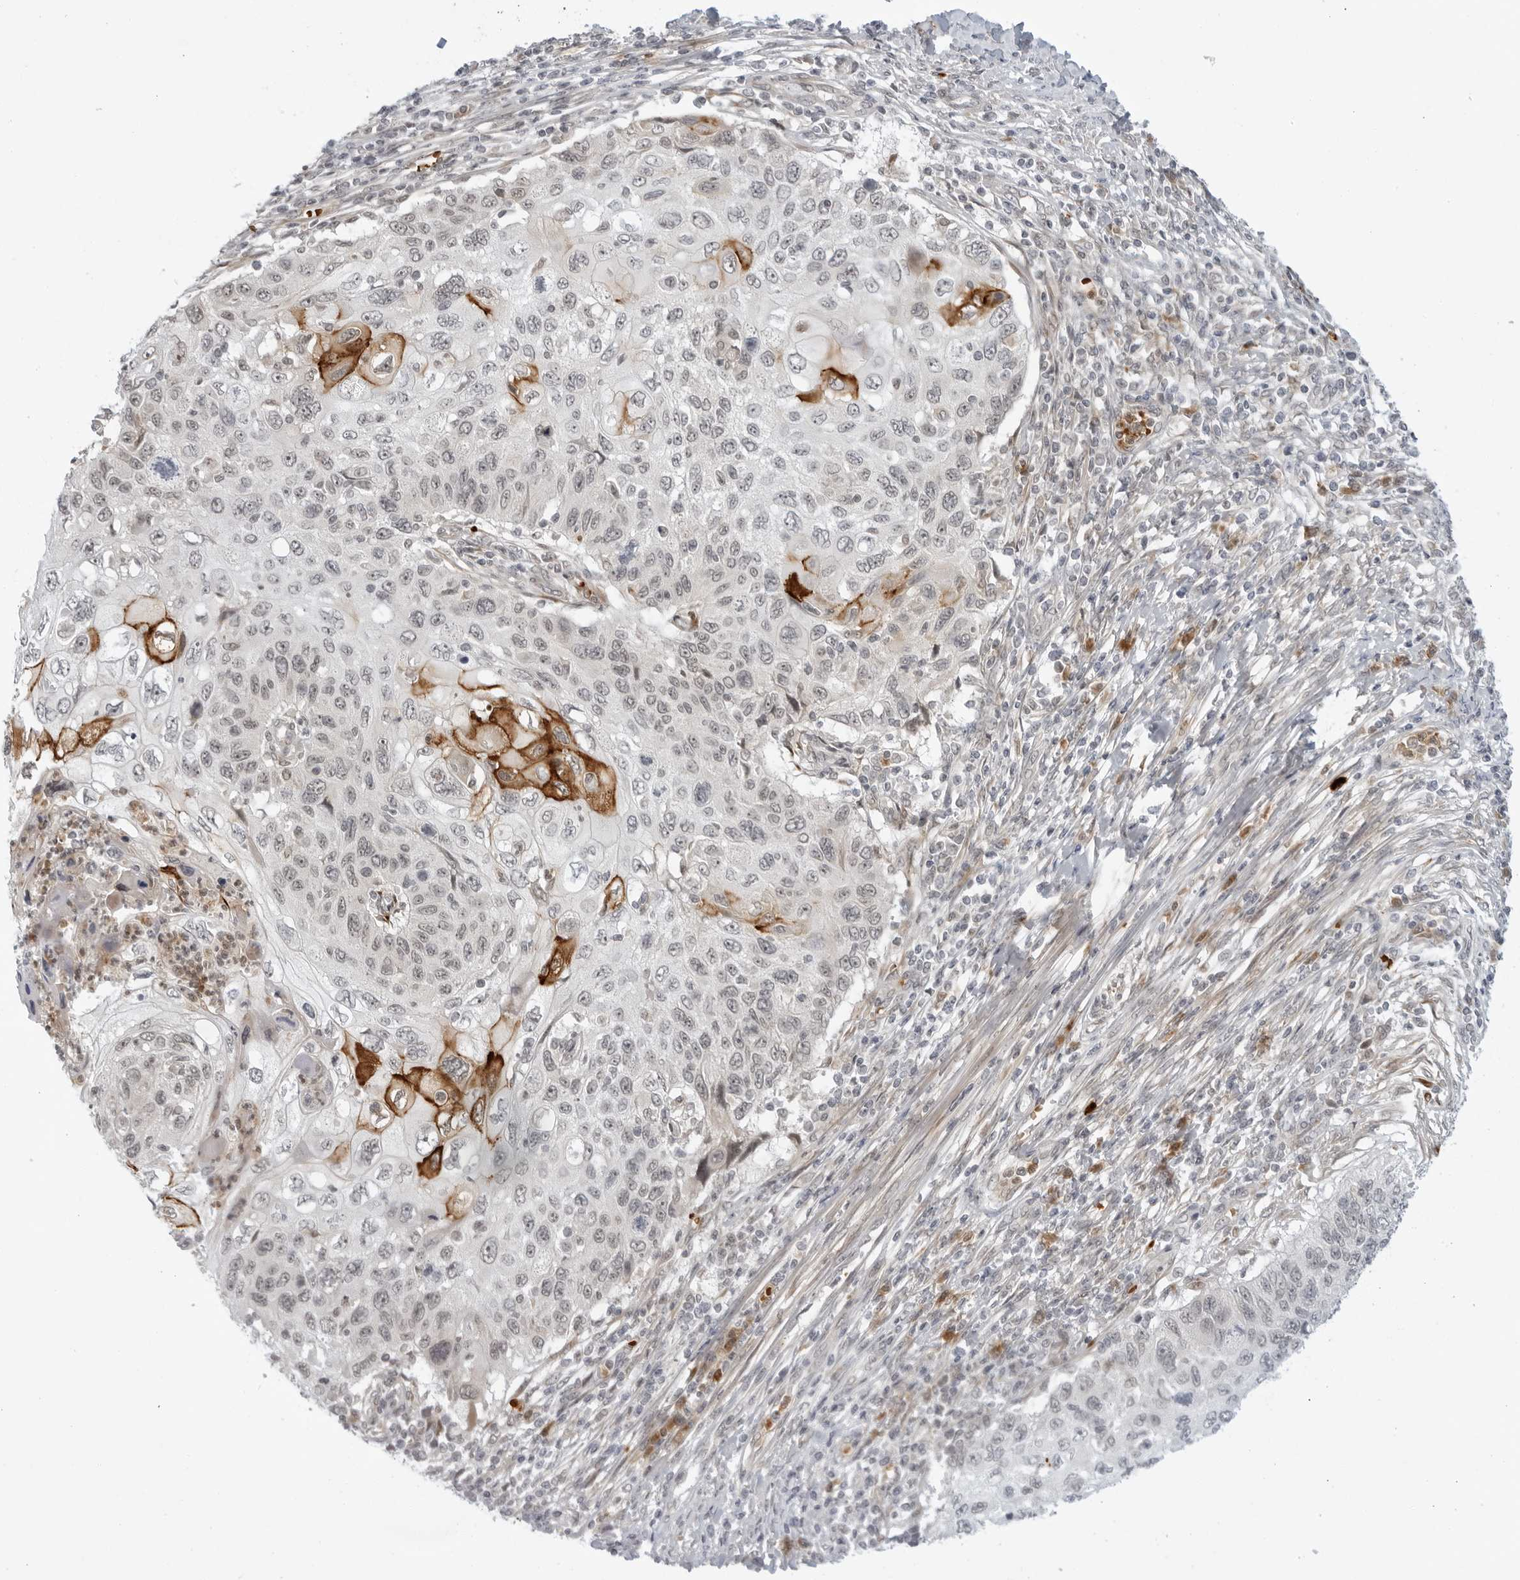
{"staining": {"intensity": "moderate", "quantity": "<25%", "location": "cytoplasmic/membranous,nuclear"}, "tissue": "cervical cancer", "cell_type": "Tumor cells", "image_type": "cancer", "snomed": [{"axis": "morphology", "description": "Squamous cell carcinoma, NOS"}, {"axis": "topography", "description": "Cervix"}], "caption": "This histopathology image shows squamous cell carcinoma (cervical) stained with immunohistochemistry (IHC) to label a protein in brown. The cytoplasmic/membranous and nuclear of tumor cells show moderate positivity for the protein. Nuclei are counter-stained blue.", "gene": "SUGCT", "patient": {"sex": "female", "age": 70}}